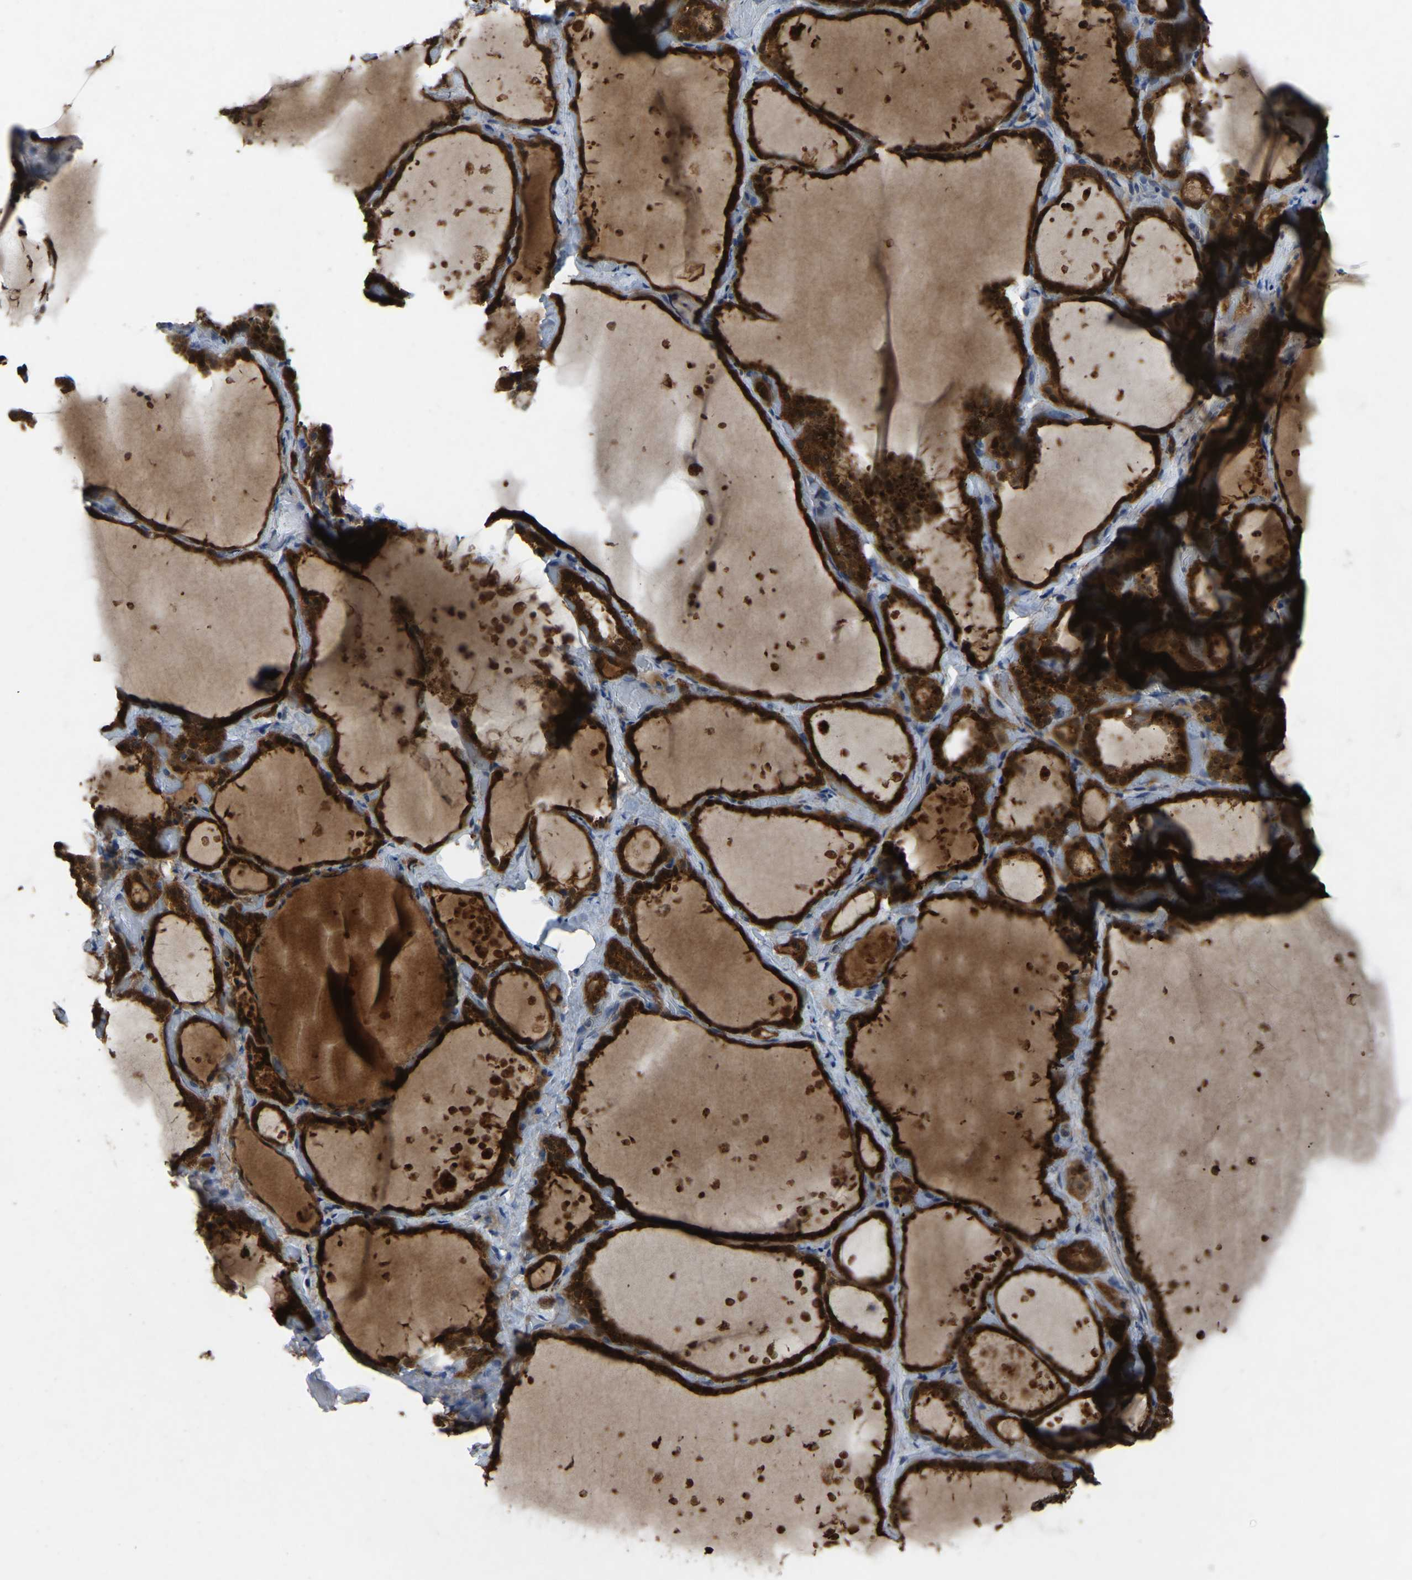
{"staining": {"intensity": "strong", "quantity": ">75%", "location": "cytoplasmic/membranous,nuclear"}, "tissue": "thyroid gland", "cell_type": "Glandular cells", "image_type": "normal", "snomed": [{"axis": "morphology", "description": "Normal tissue, NOS"}, {"axis": "topography", "description": "Thyroid gland"}], "caption": "A photomicrograph of thyroid gland stained for a protein exhibits strong cytoplasmic/membranous,nuclear brown staining in glandular cells.", "gene": "FHIT", "patient": {"sex": "female", "age": 44}}